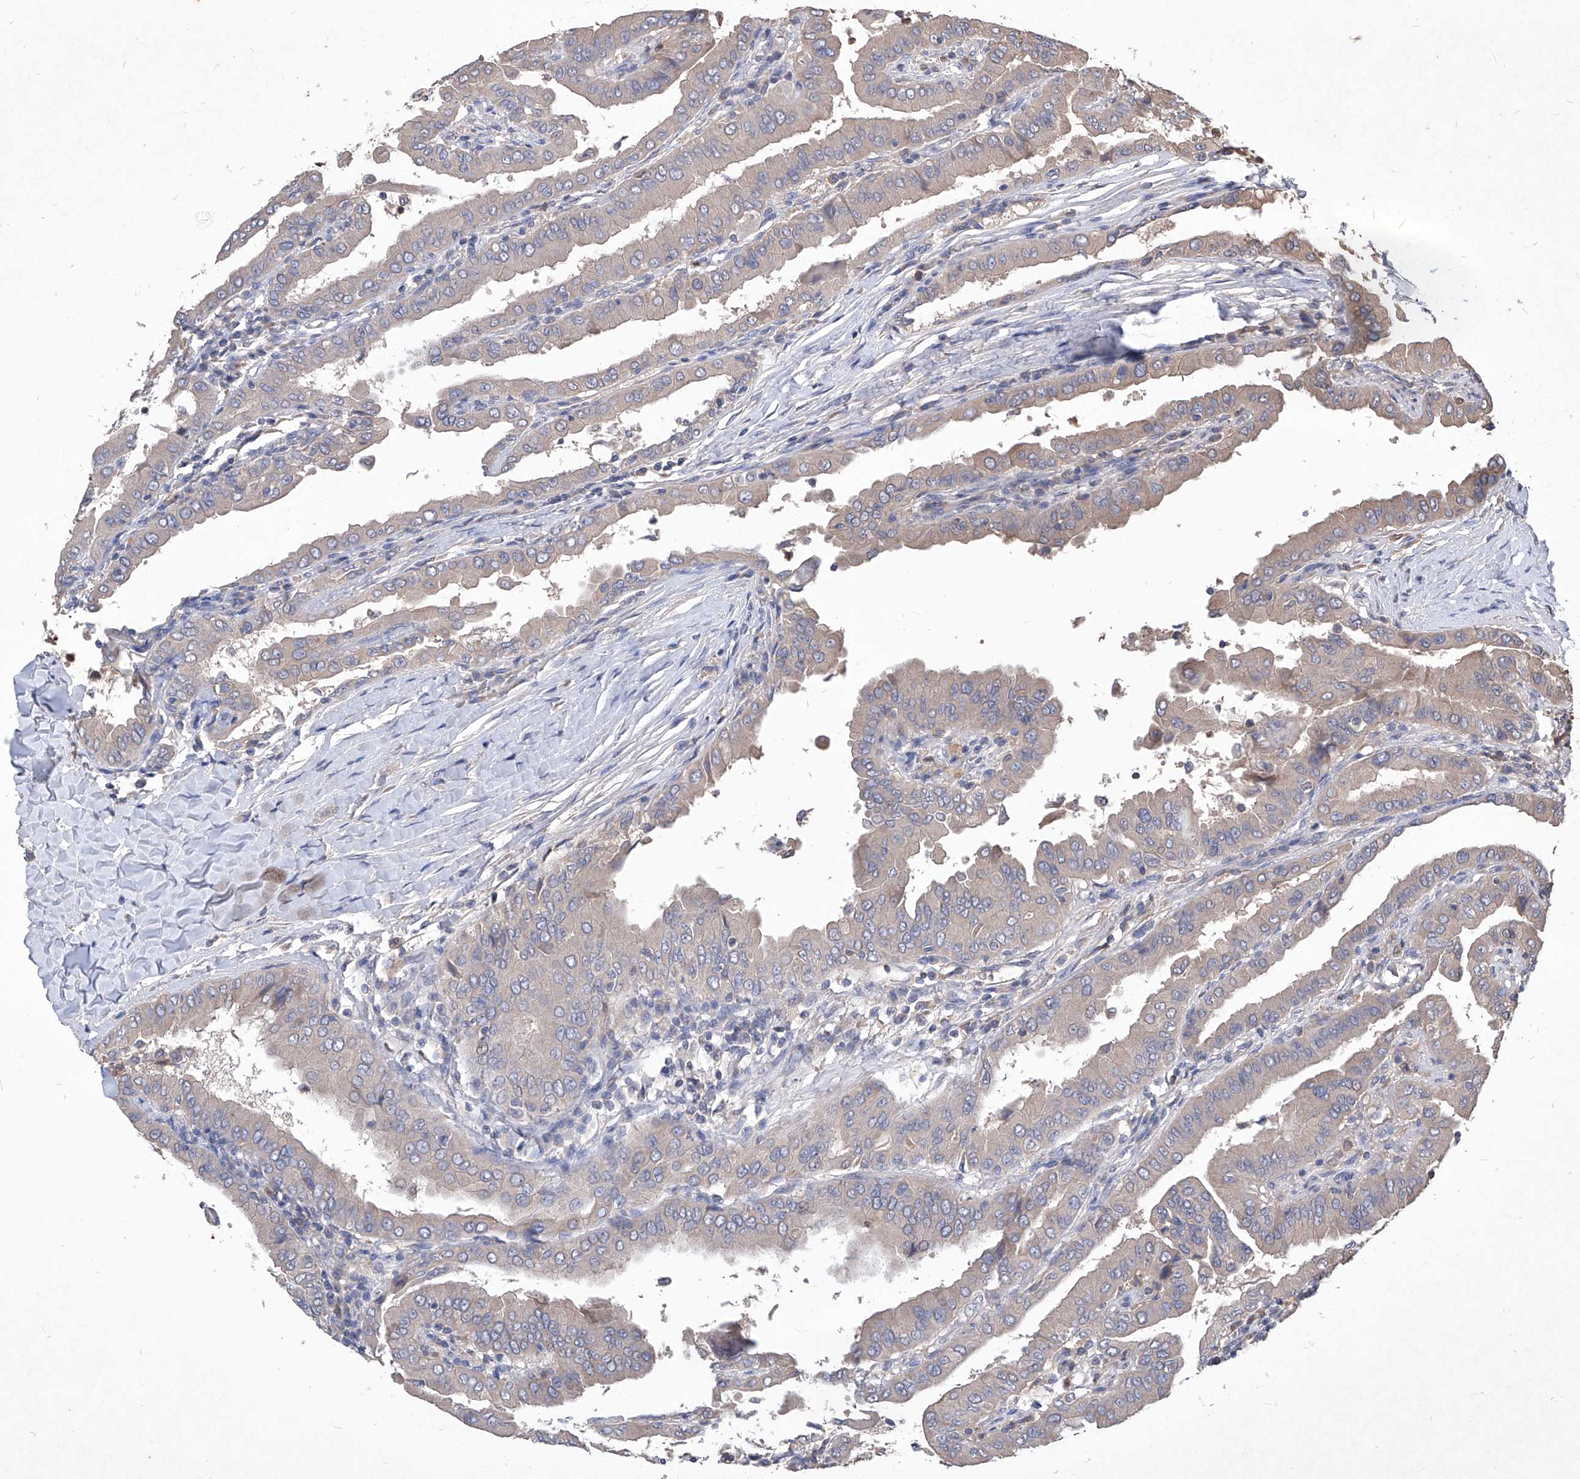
{"staining": {"intensity": "weak", "quantity": "<25%", "location": "cytoplasmic/membranous"}, "tissue": "thyroid cancer", "cell_type": "Tumor cells", "image_type": "cancer", "snomed": [{"axis": "morphology", "description": "Papillary adenocarcinoma, NOS"}, {"axis": "topography", "description": "Thyroid gland"}], "caption": "A high-resolution image shows IHC staining of thyroid papillary adenocarcinoma, which reveals no significant staining in tumor cells.", "gene": "SYNGR1", "patient": {"sex": "male", "age": 33}}